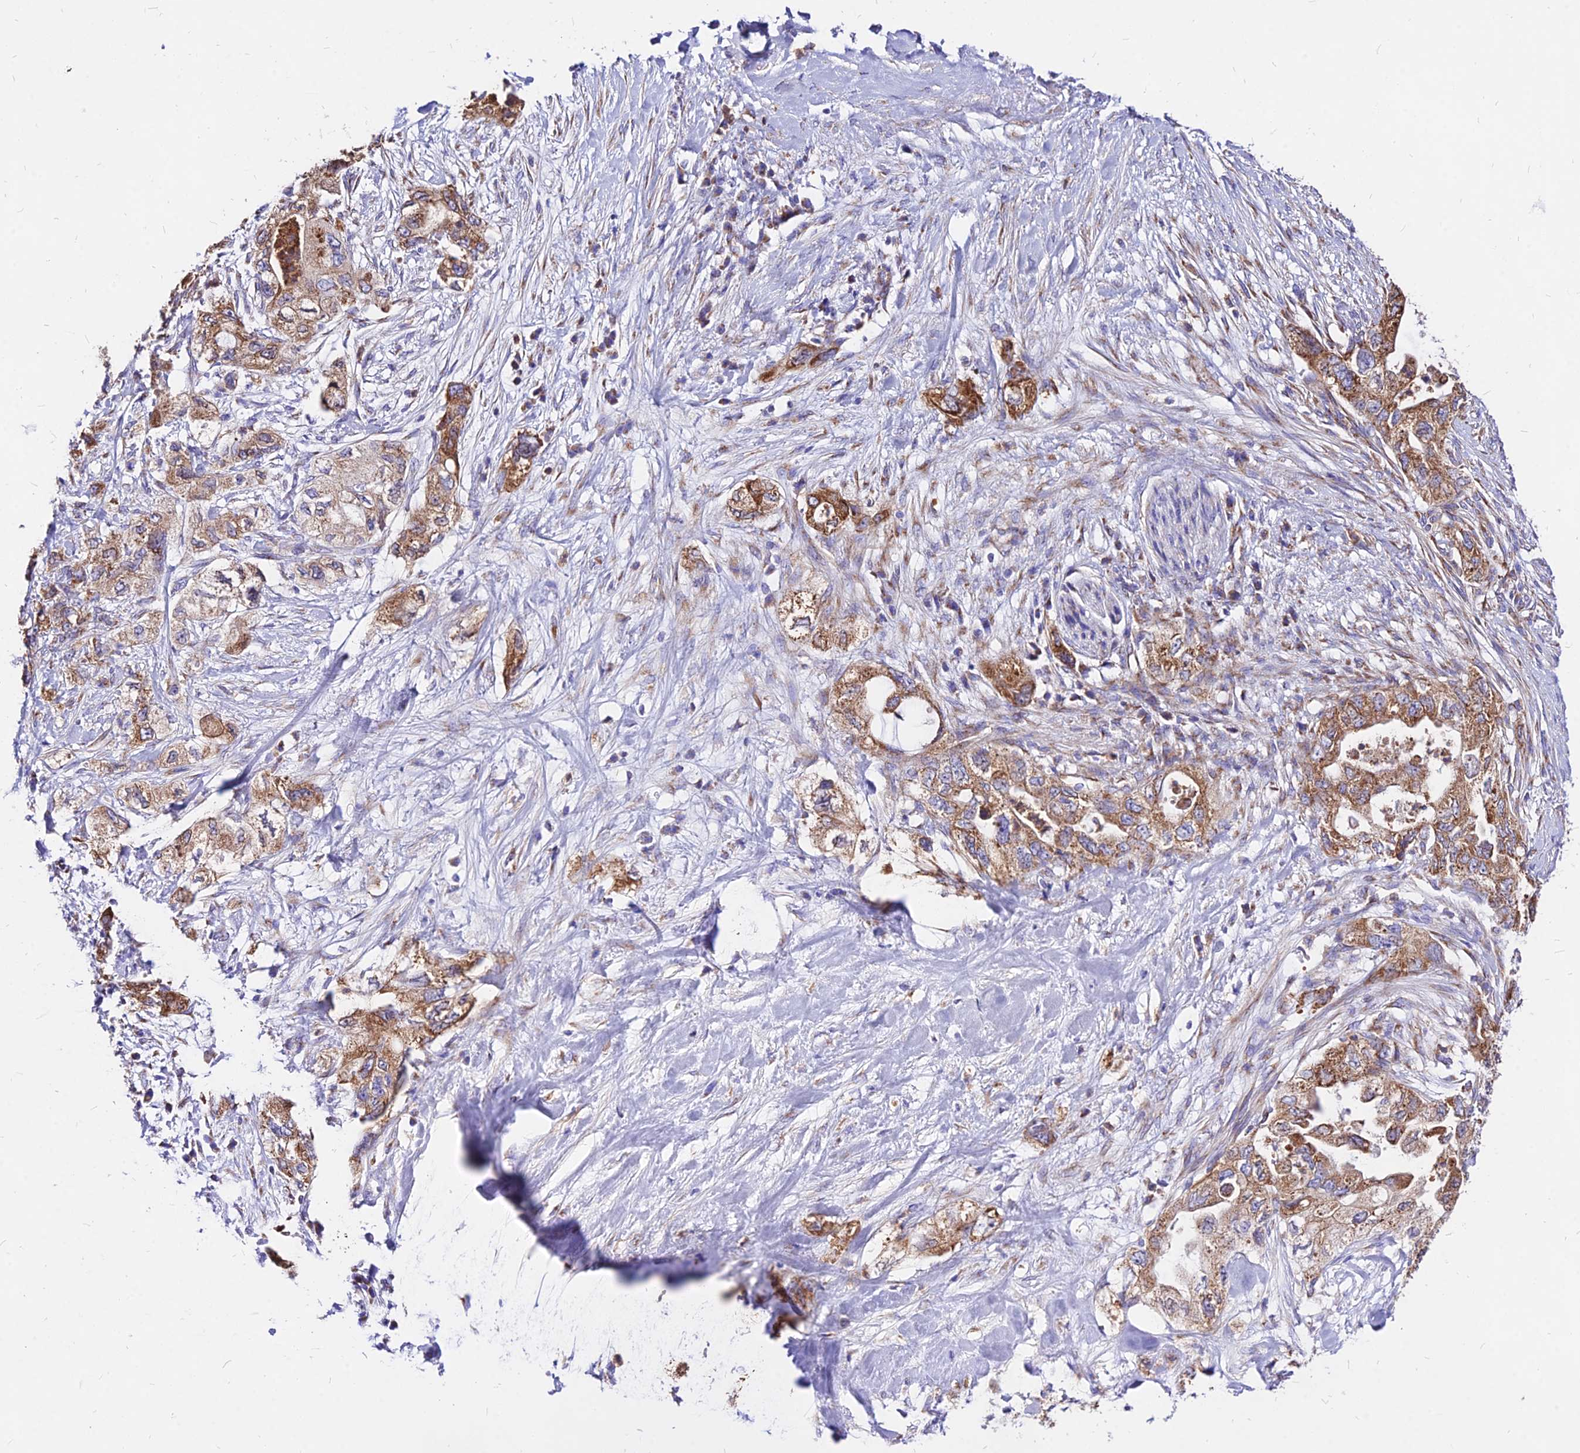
{"staining": {"intensity": "moderate", "quantity": ">75%", "location": "cytoplasmic/membranous"}, "tissue": "pancreatic cancer", "cell_type": "Tumor cells", "image_type": "cancer", "snomed": [{"axis": "morphology", "description": "Adenocarcinoma, NOS"}, {"axis": "topography", "description": "Pancreas"}], "caption": "DAB immunohistochemical staining of pancreatic cancer exhibits moderate cytoplasmic/membranous protein expression in approximately >75% of tumor cells.", "gene": "MRPL3", "patient": {"sex": "female", "age": 73}}